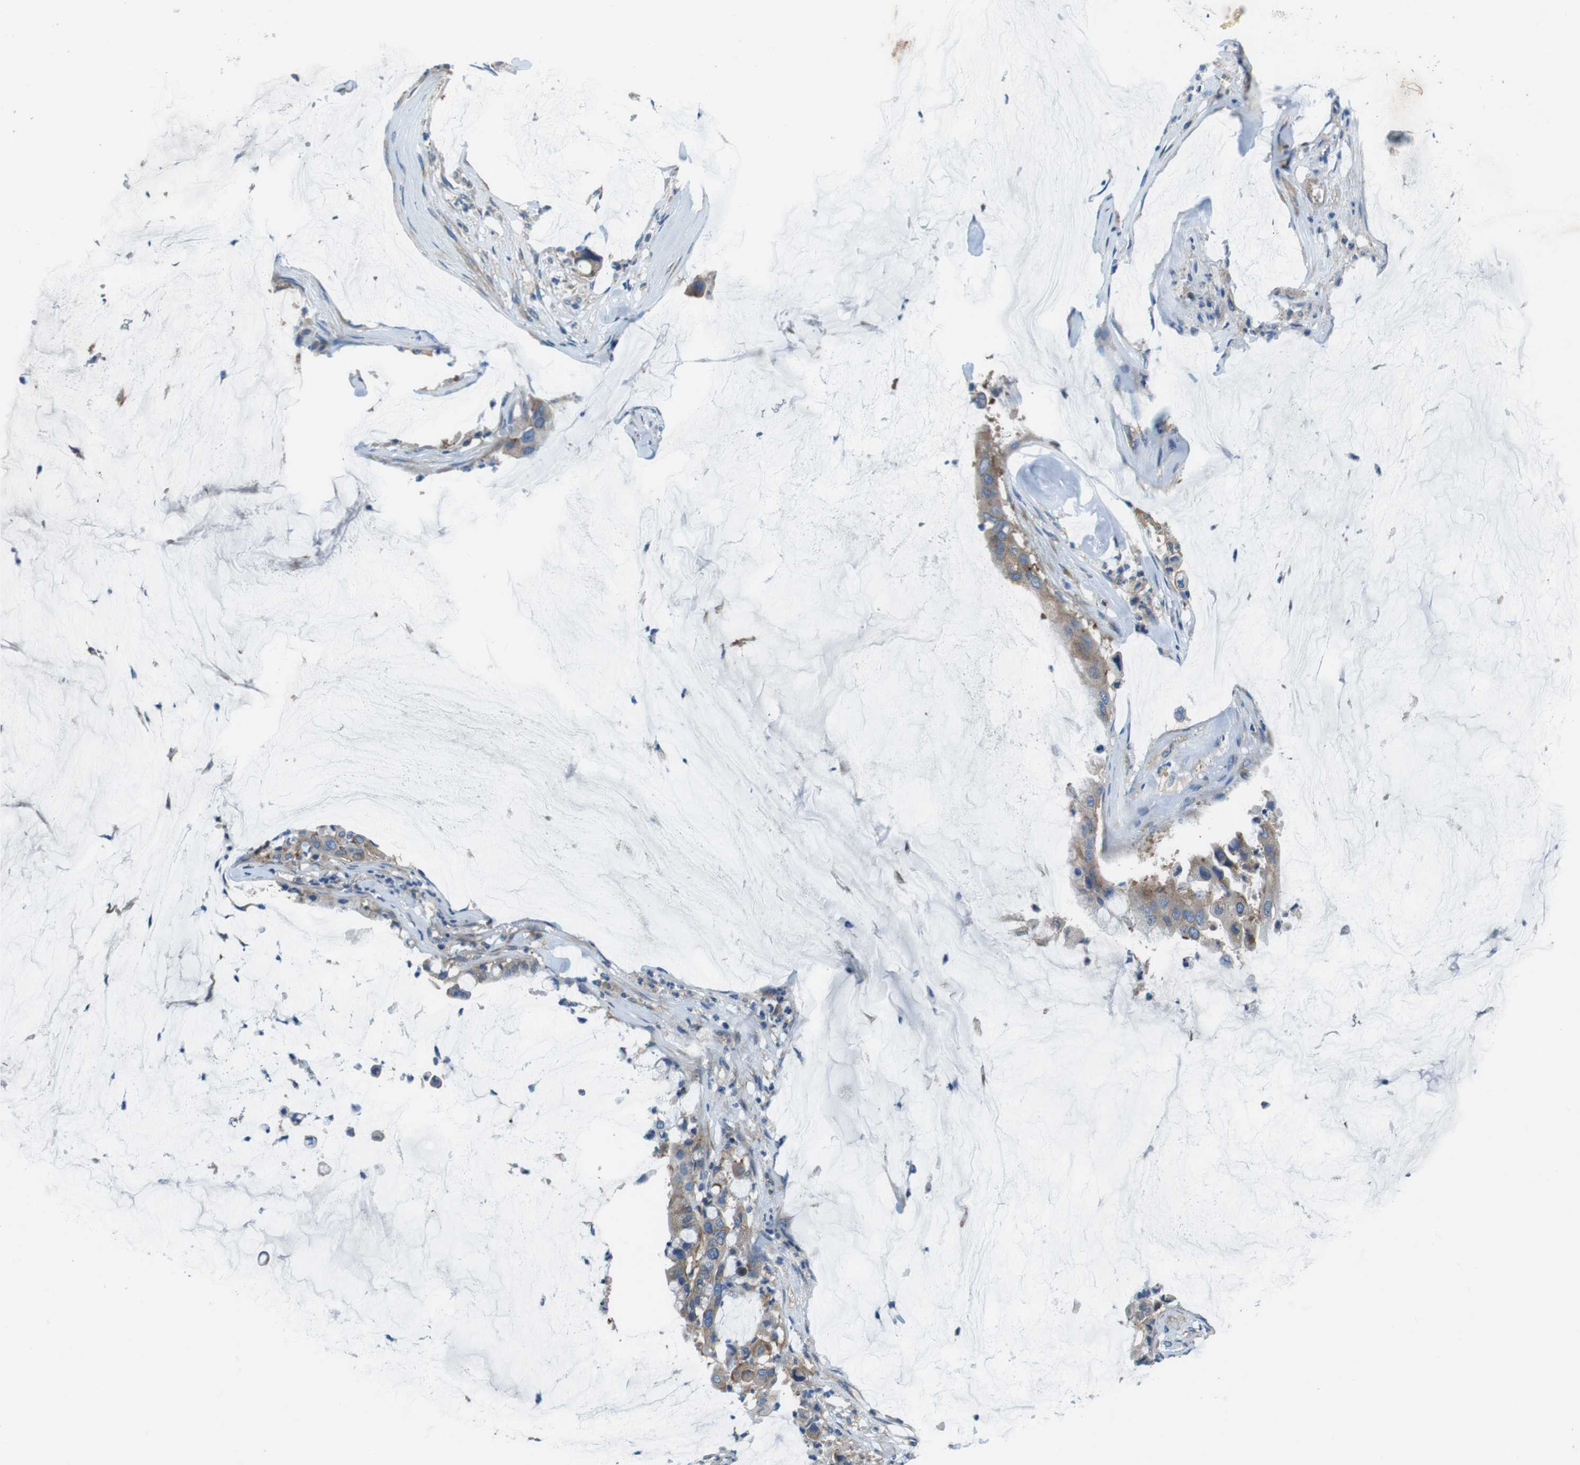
{"staining": {"intensity": "moderate", "quantity": ">75%", "location": "cytoplasmic/membranous"}, "tissue": "pancreatic cancer", "cell_type": "Tumor cells", "image_type": "cancer", "snomed": [{"axis": "morphology", "description": "Adenocarcinoma, NOS"}, {"axis": "topography", "description": "Pancreas"}], "caption": "DAB (3,3'-diaminobenzidine) immunohistochemical staining of human pancreatic cancer (adenocarcinoma) exhibits moderate cytoplasmic/membranous protein staining in about >75% of tumor cells.", "gene": "DENND4C", "patient": {"sex": "male", "age": 41}}